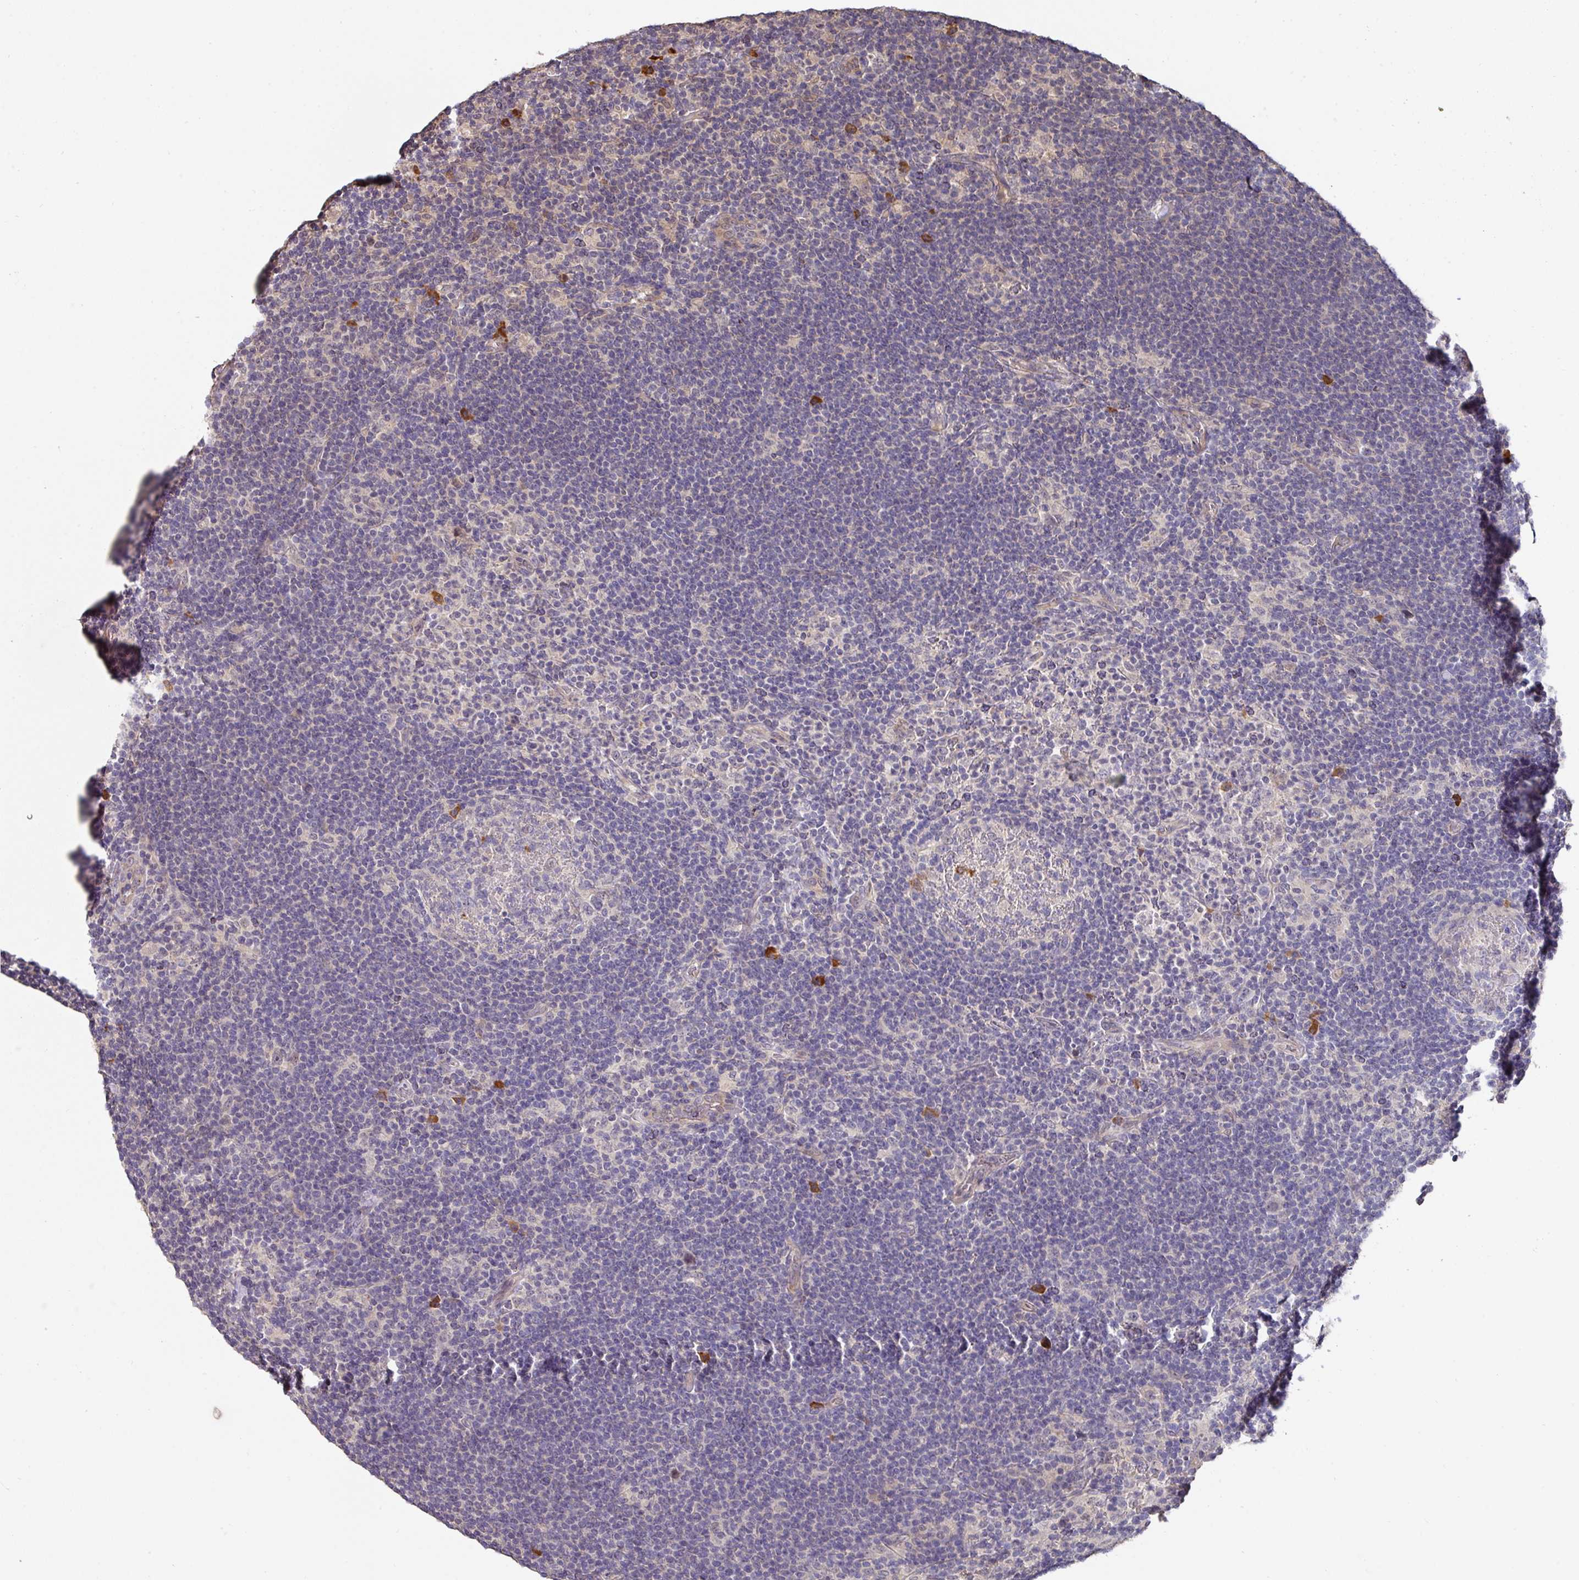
{"staining": {"intensity": "negative", "quantity": "none", "location": "none"}, "tissue": "lymphoma", "cell_type": "Tumor cells", "image_type": "cancer", "snomed": [{"axis": "morphology", "description": "Hodgkin's disease, NOS"}, {"axis": "topography", "description": "Lymph node"}], "caption": "Immunohistochemistry (IHC) histopathology image of neoplastic tissue: human lymphoma stained with DAB exhibits no significant protein positivity in tumor cells.", "gene": "ACVR2B", "patient": {"sex": "female", "age": 57}}